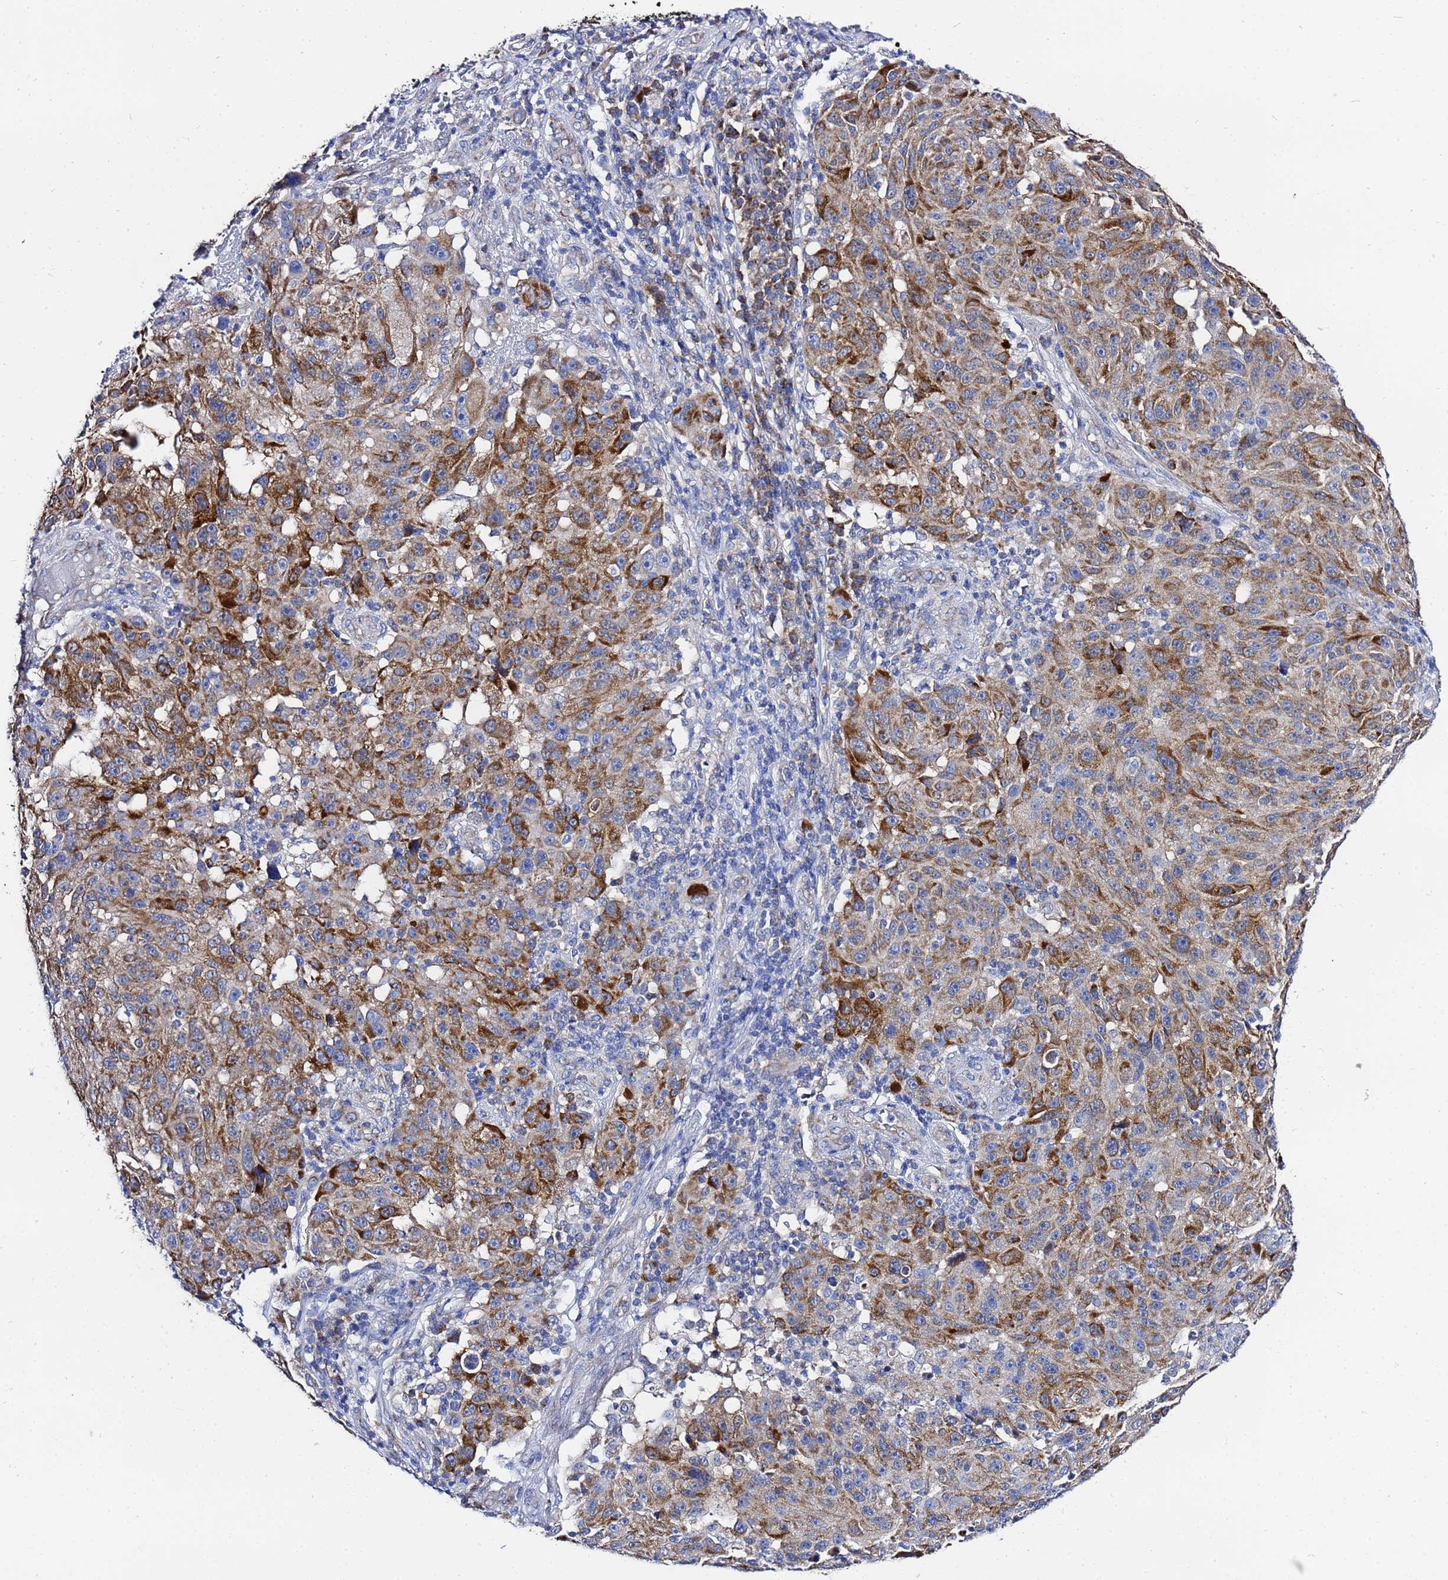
{"staining": {"intensity": "moderate", "quantity": ">75%", "location": "cytoplasmic/membranous"}, "tissue": "melanoma", "cell_type": "Tumor cells", "image_type": "cancer", "snomed": [{"axis": "morphology", "description": "Malignant melanoma, NOS"}, {"axis": "topography", "description": "Skin"}], "caption": "A photomicrograph of melanoma stained for a protein exhibits moderate cytoplasmic/membranous brown staining in tumor cells.", "gene": "FAHD2A", "patient": {"sex": "male", "age": 53}}